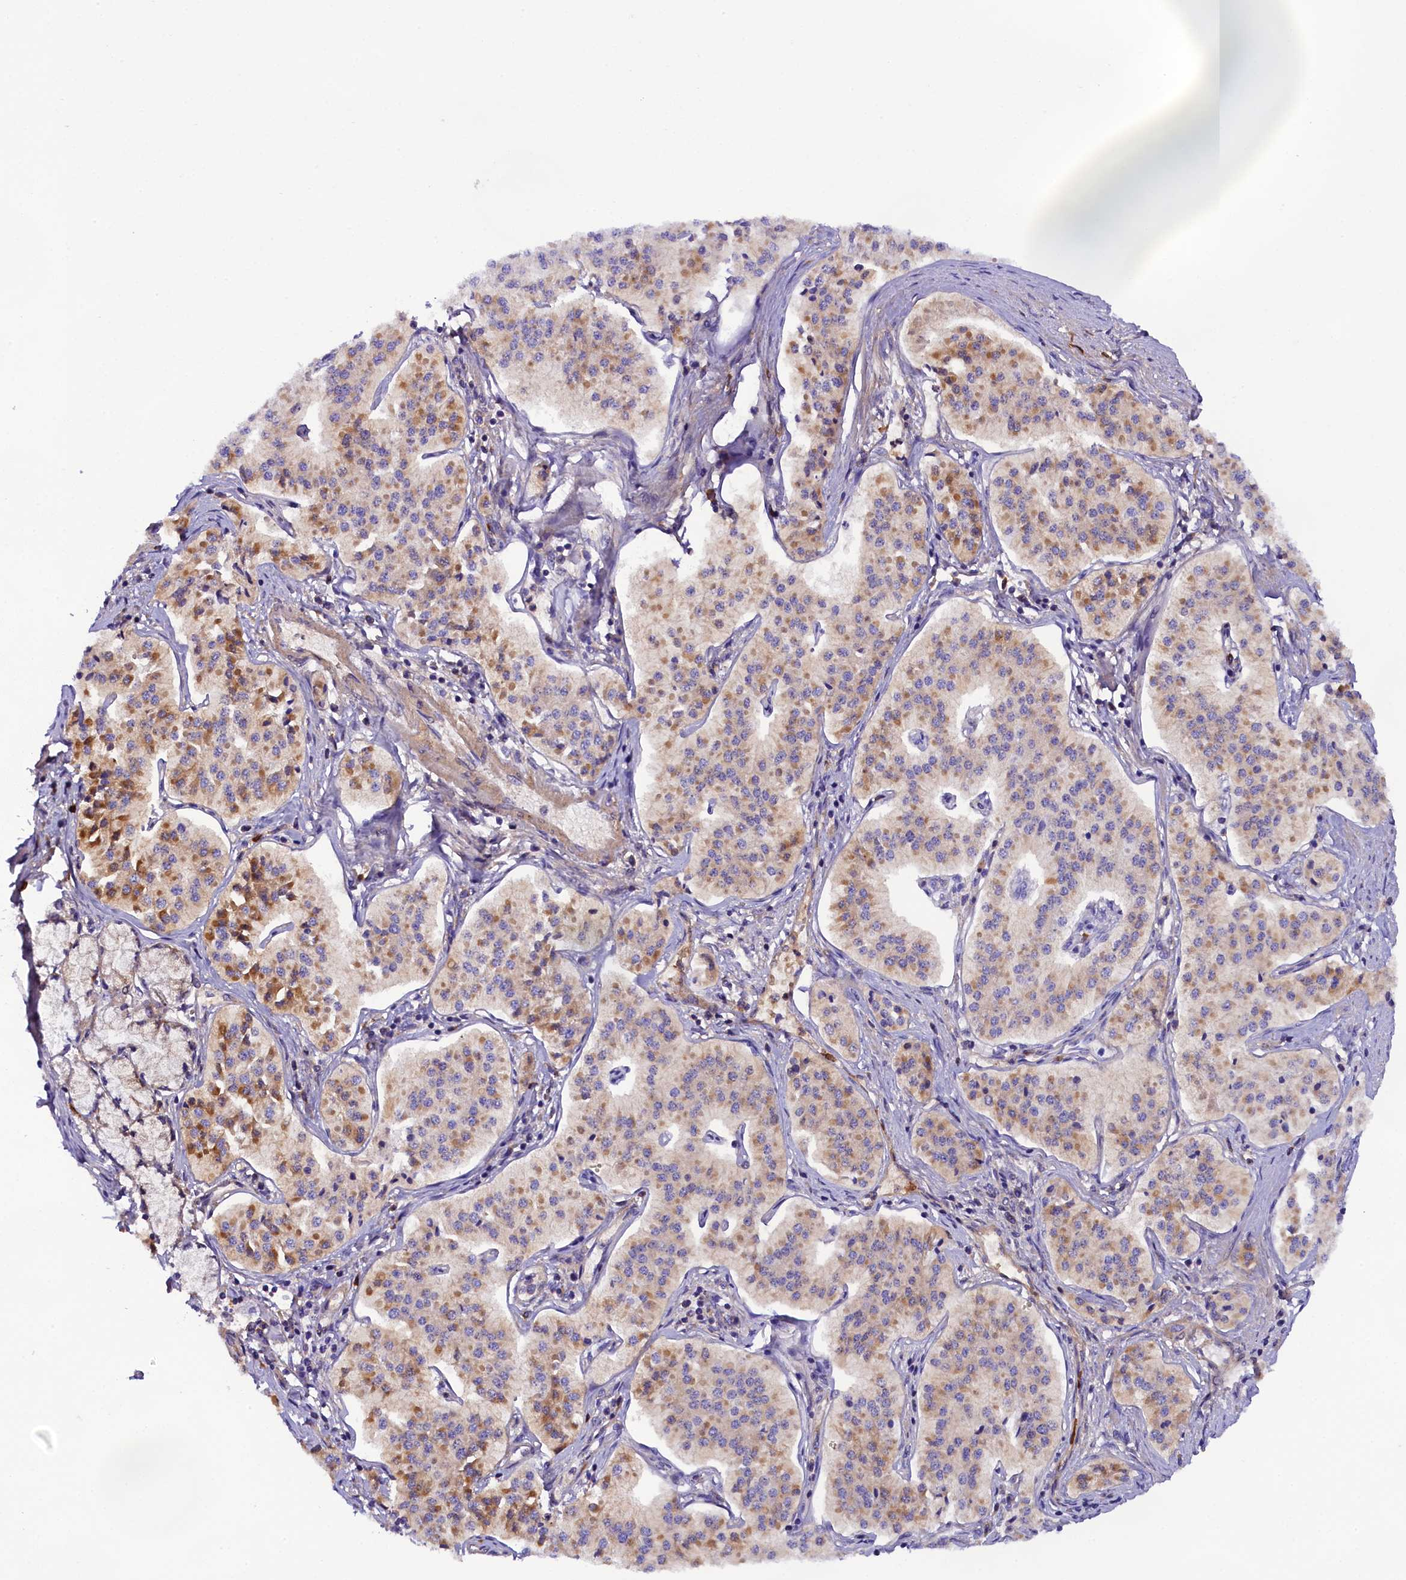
{"staining": {"intensity": "moderate", "quantity": "25%-75%", "location": "cytoplasmic/membranous"}, "tissue": "pancreatic cancer", "cell_type": "Tumor cells", "image_type": "cancer", "snomed": [{"axis": "morphology", "description": "Adenocarcinoma, NOS"}, {"axis": "topography", "description": "Pancreas"}], "caption": "The micrograph exhibits staining of adenocarcinoma (pancreatic), revealing moderate cytoplasmic/membranous protein staining (brown color) within tumor cells.", "gene": "SOD3", "patient": {"sex": "female", "age": 50}}